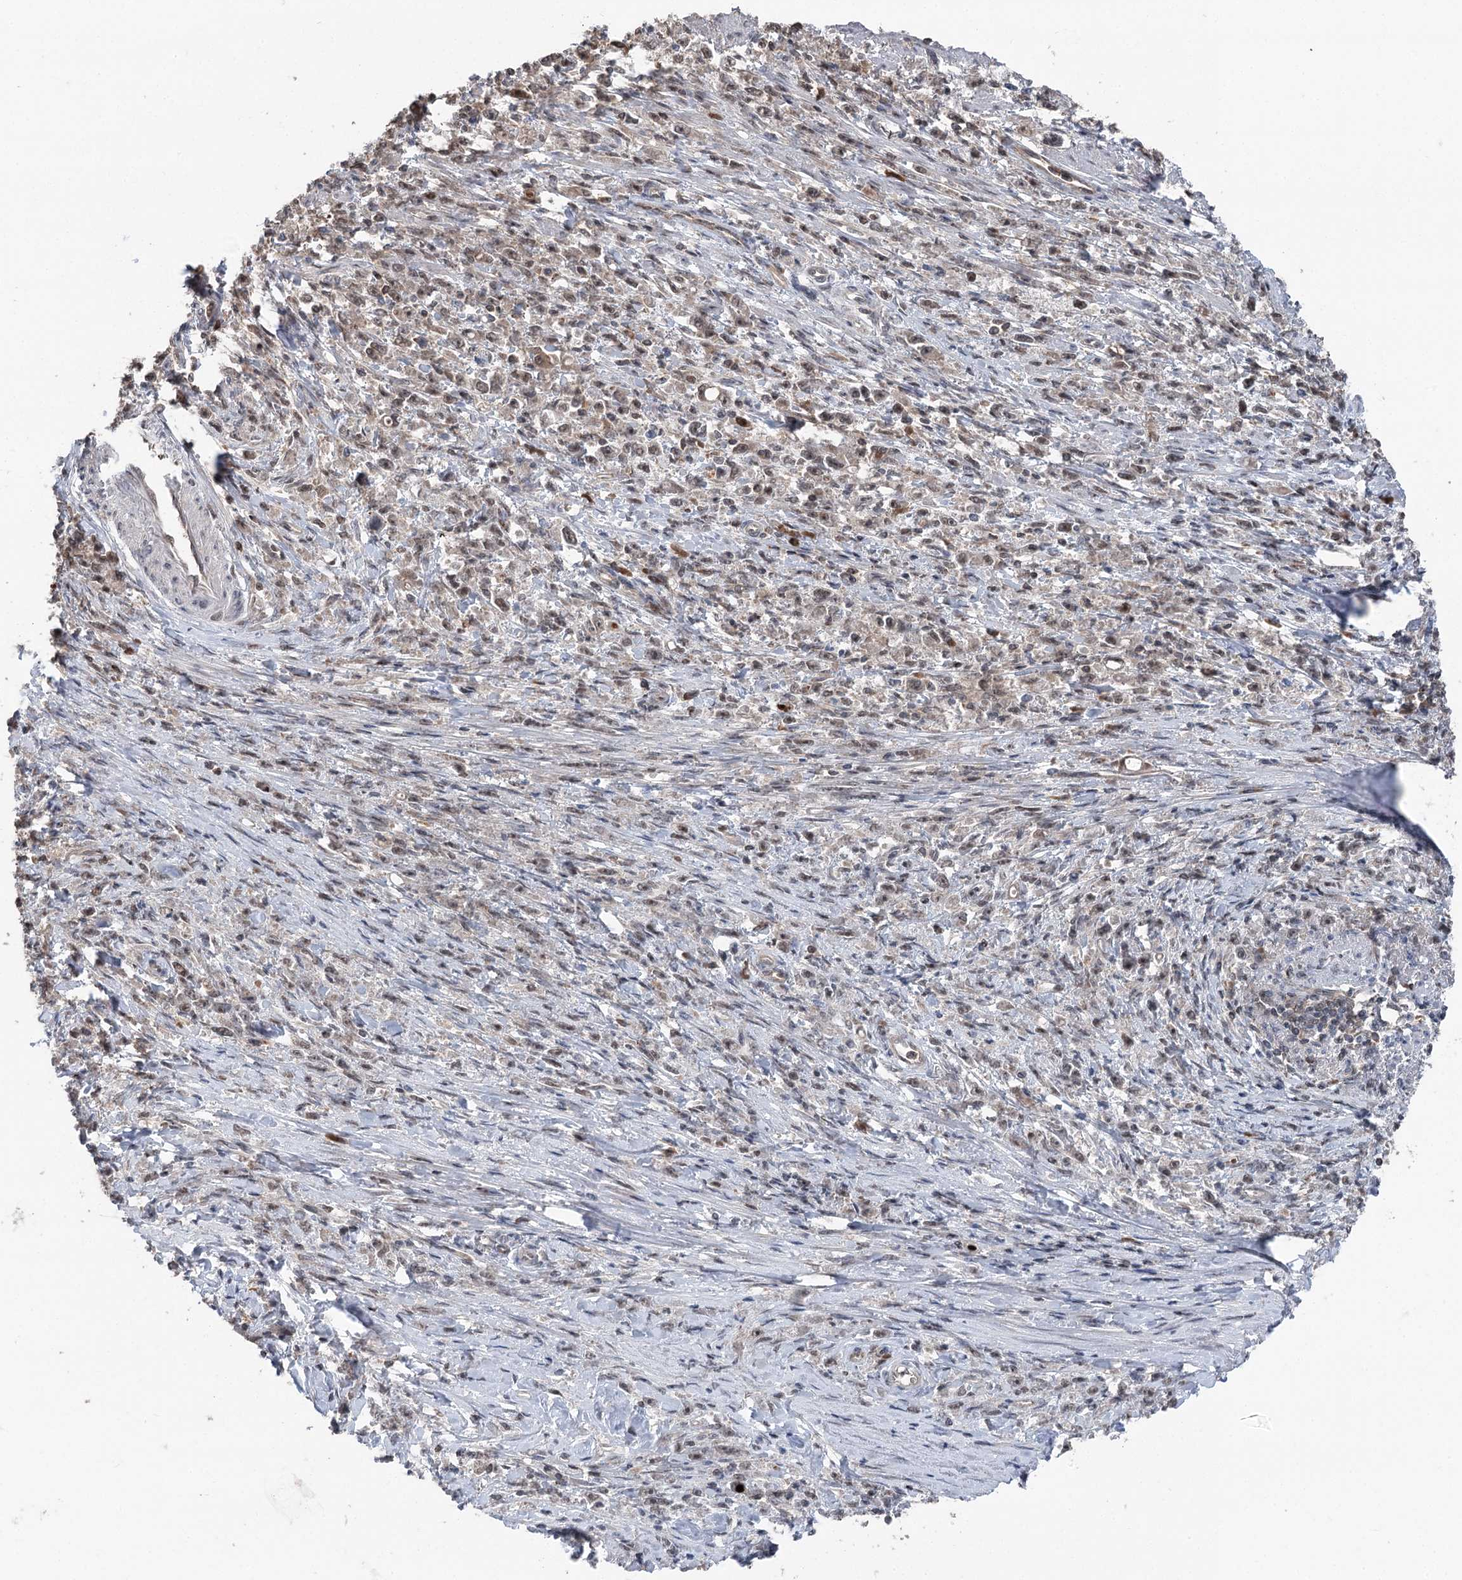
{"staining": {"intensity": "weak", "quantity": ">75%", "location": "nuclear"}, "tissue": "stomach cancer", "cell_type": "Tumor cells", "image_type": "cancer", "snomed": [{"axis": "morphology", "description": "Adenocarcinoma, NOS"}, {"axis": "topography", "description": "Stomach"}], "caption": "A photomicrograph showing weak nuclear positivity in approximately >75% of tumor cells in stomach adenocarcinoma, as visualized by brown immunohistochemical staining.", "gene": "CCSER2", "patient": {"sex": "female", "age": 59}}